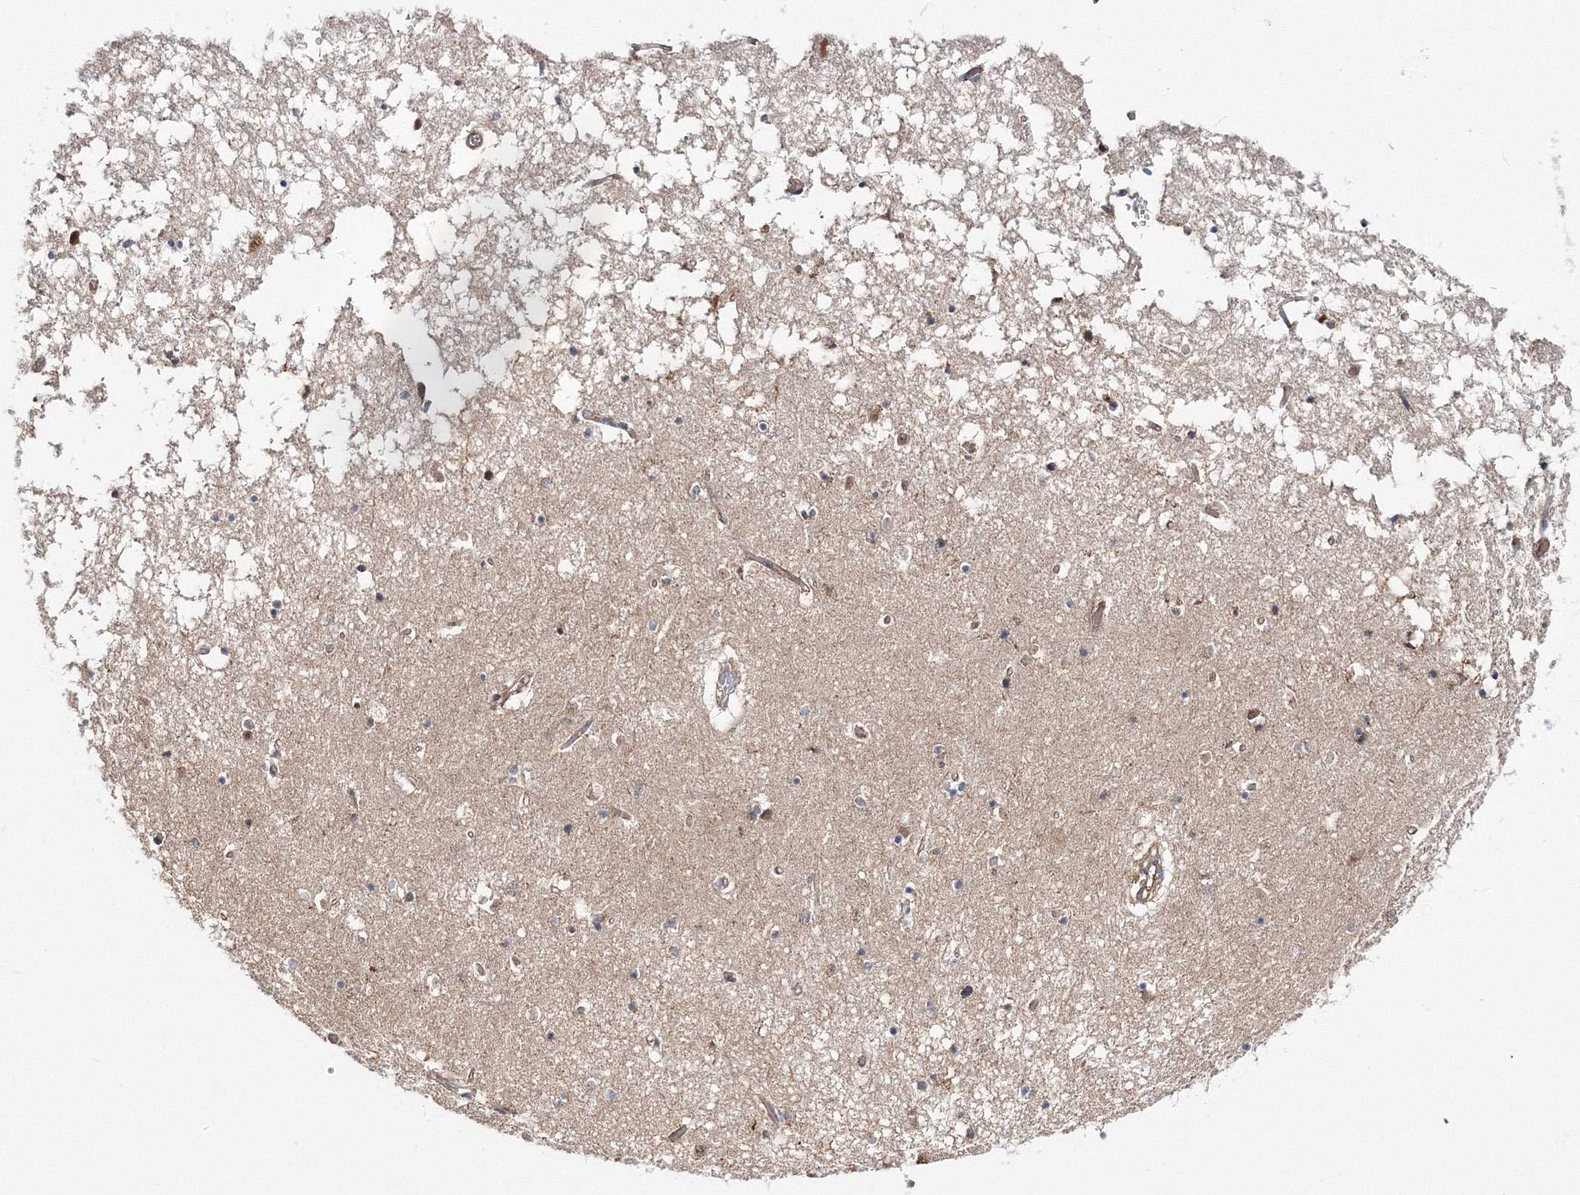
{"staining": {"intensity": "moderate", "quantity": "25%-75%", "location": "cytoplasmic/membranous"}, "tissue": "hippocampus", "cell_type": "Glial cells", "image_type": "normal", "snomed": [{"axis": "morphology", "description": "Normal tissue, NOS"}, {"axis": "topography", "description": "Hippocampus"}], "caption": "Immunohistochemical staining of normal human hippocampus reveals moderate cytoplasmic/membranous protein positivity in about 25%-75% of glial cells.", "gene": "PEX13", "patient": {"sex": "male", "age": 70}}